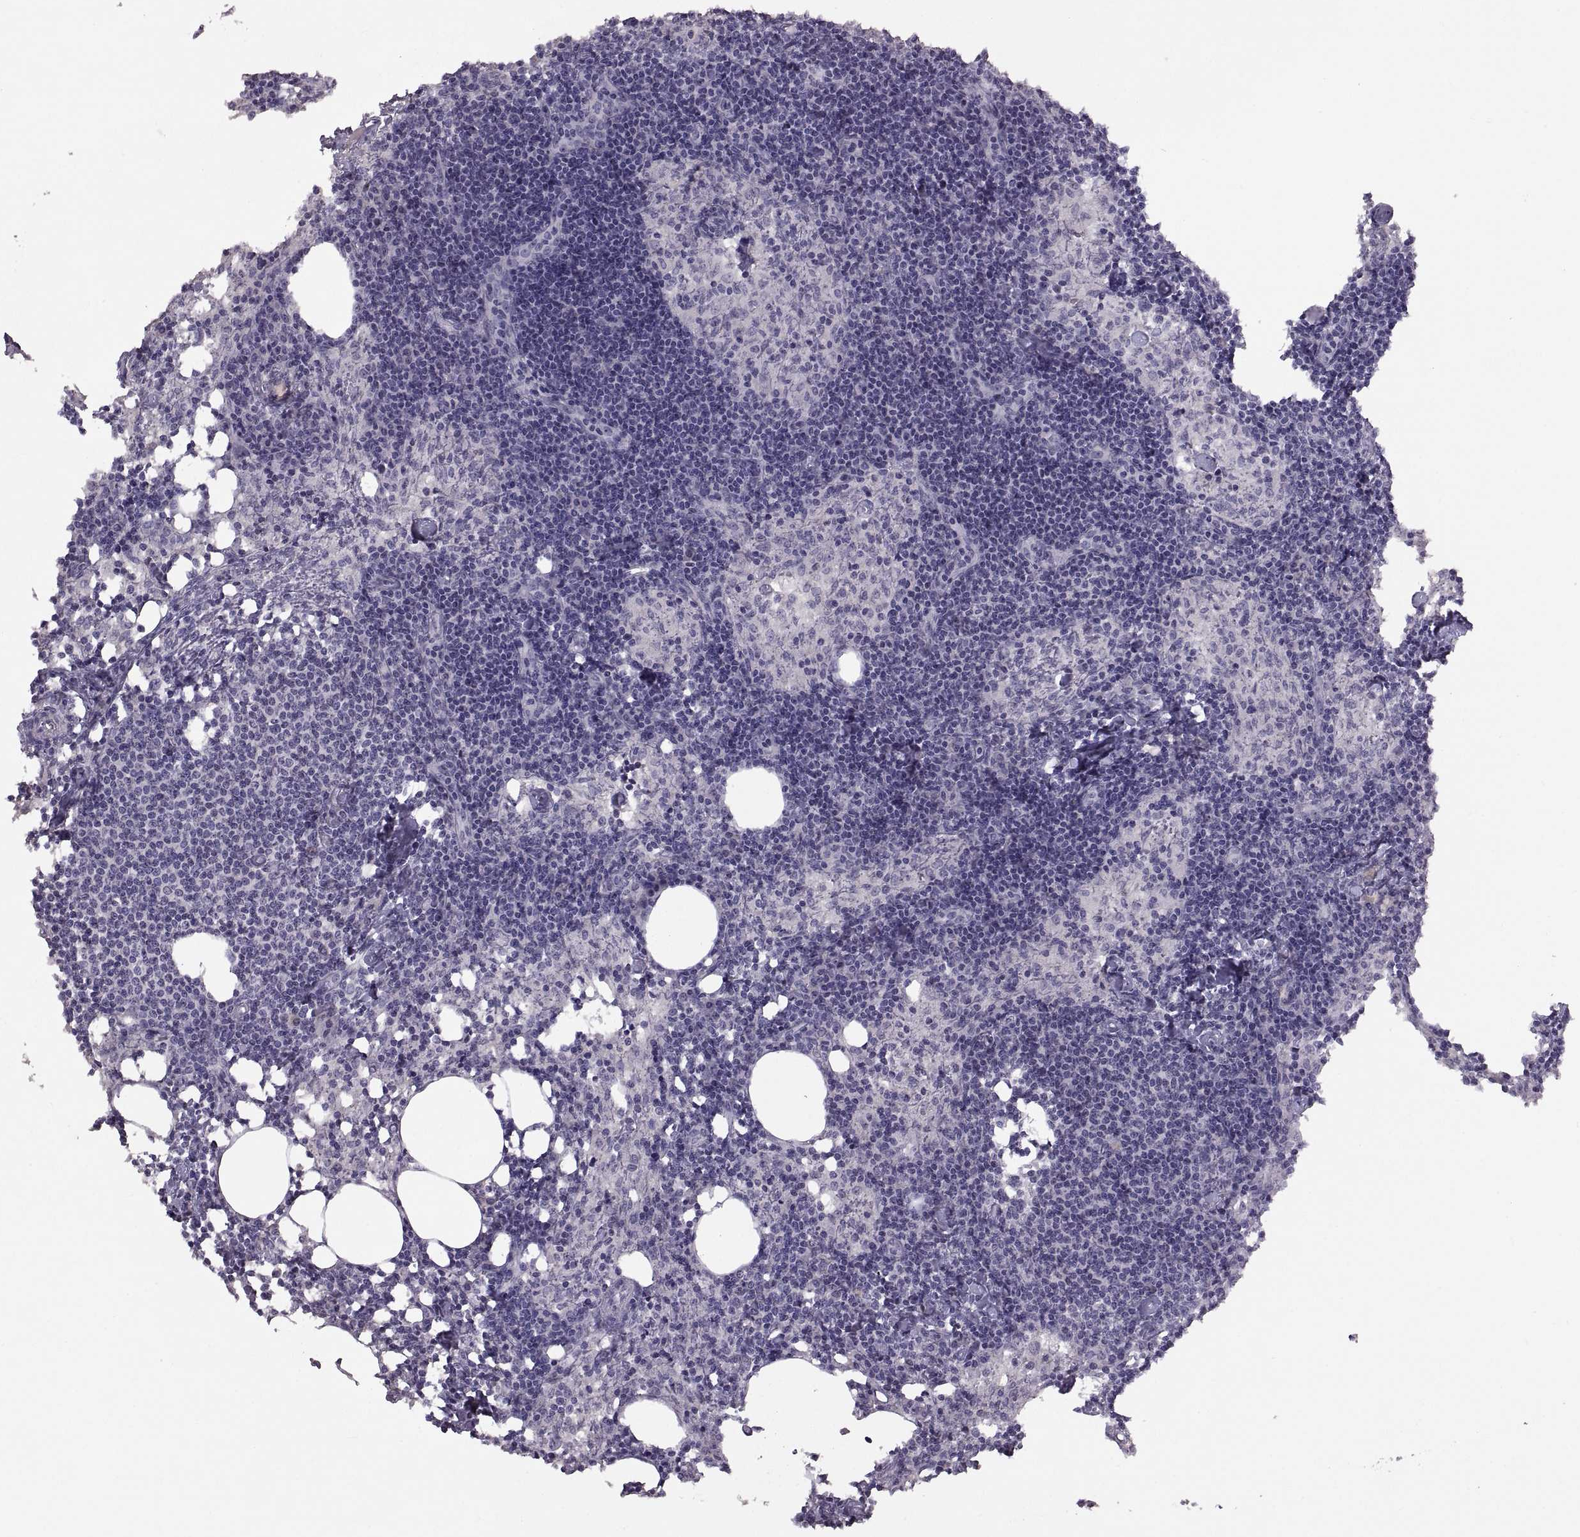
{"staining": {"intensity": "strong", "quantity": "25%-75%", "location": "nuclear"}, "tissue": "lymph node", "cell_type": "Germinal center cells", "image_type": "normal", "snomed": [{"axis": "morphology", "description": "Normal tissue, NOS"}, {"axis": "topography", "description": "Lymph node"}], "caption": "Germinal center cells reveal high levels of strong nuclear positivity in about 25%-75% of cells in benign lymph node.", "gene": "NEK2", "patient": {"sex": "female", "age": 52}}